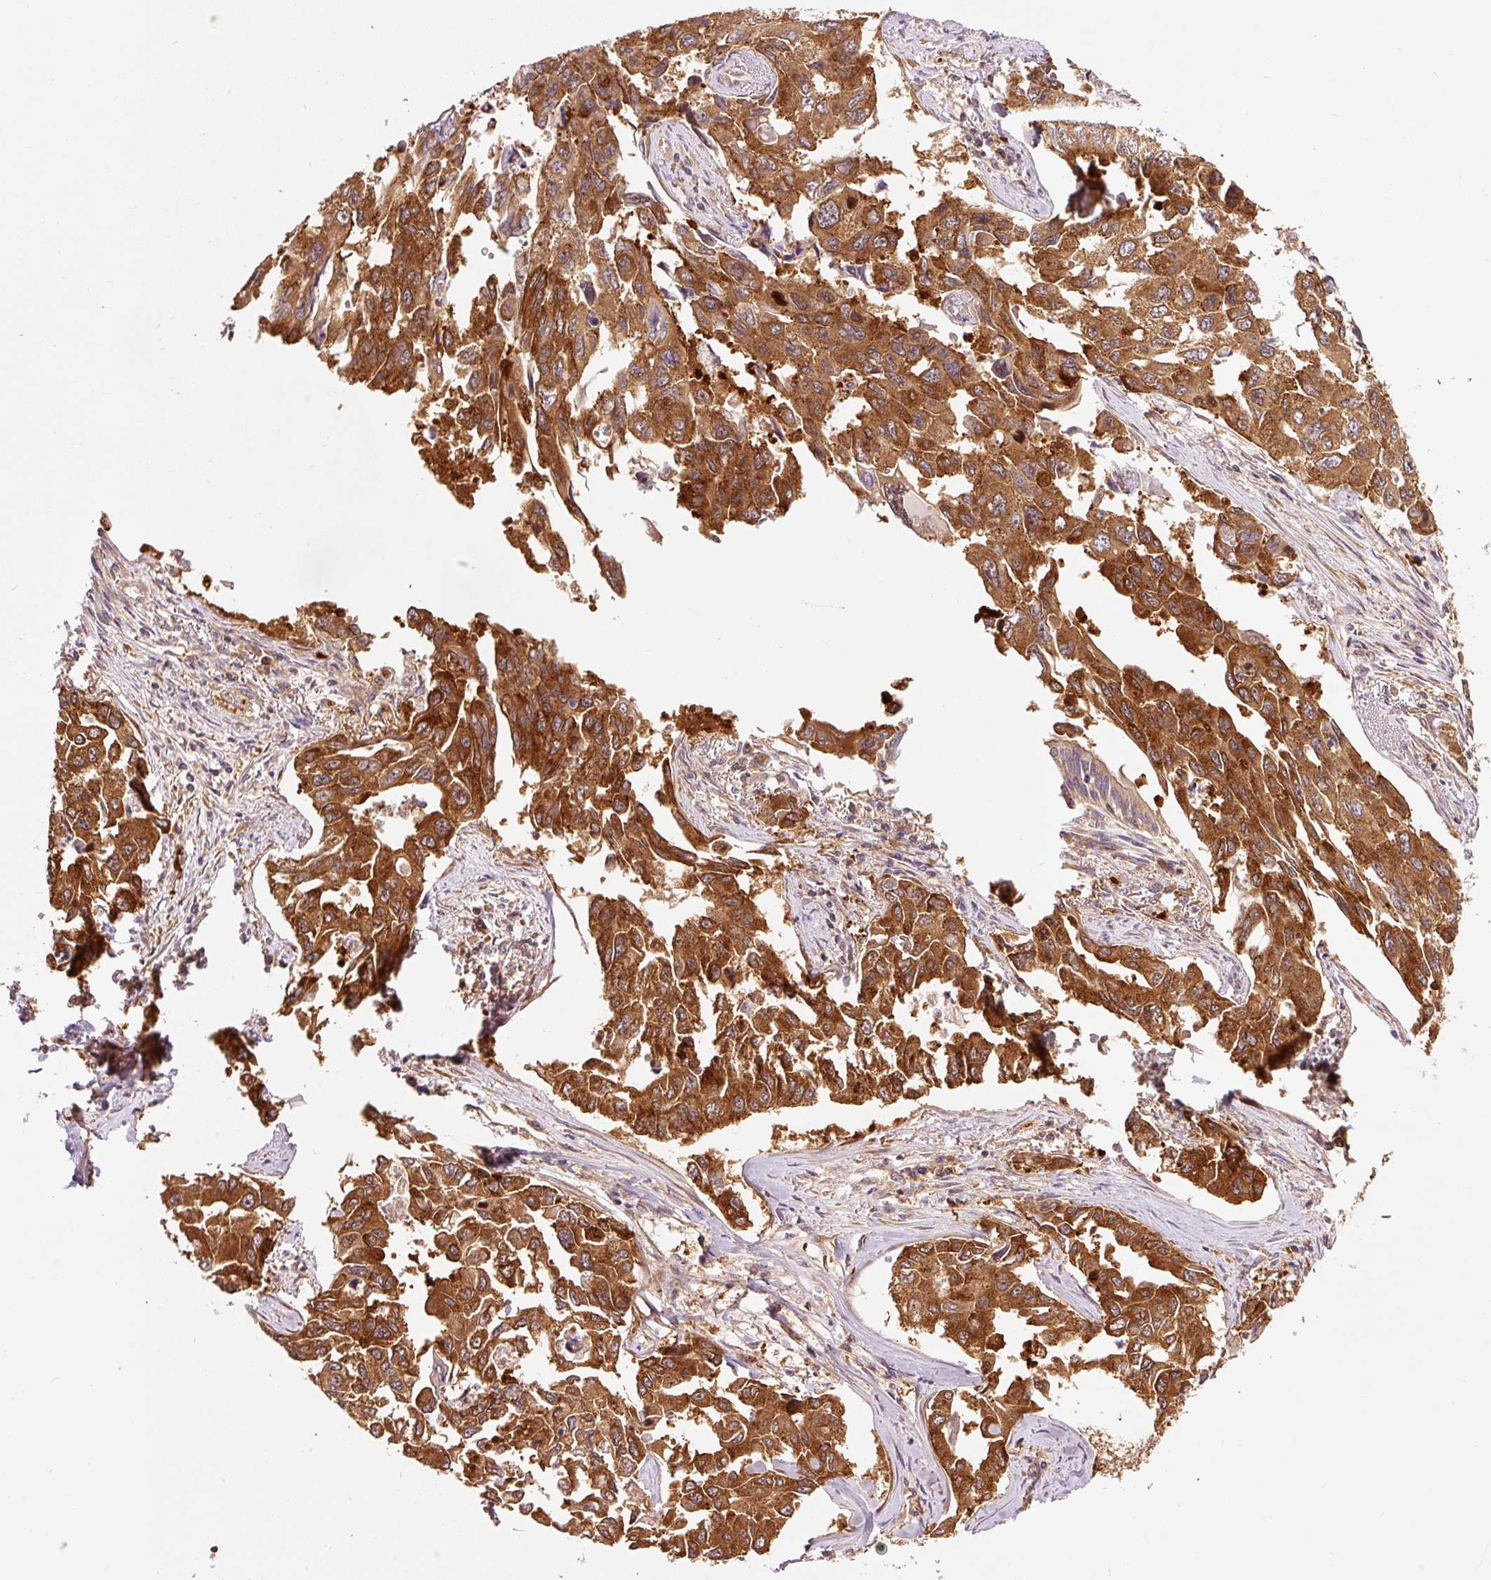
{"staining": {"intensity": "strong", "quantity": ">75%", "location": "cytoplasmic/membranous"}, "tissue": "lung cancer", "cell_type": "Tumor cells", "image_type": "cancer", "snomed": [{"axis": "morphology", "description": "Adenocarcinoma, NOS"}, {"axis": "topography", "description": "Lung"}], "caption": "There is high levels of strong cytoplasmic/membranous positivity in tumor cells of lung adenocarcinoma, as demonstrated by immunohistochemical staining (brown color).", "gene": "PDAP1", "patient": {"sex": "male", "age": 64}}